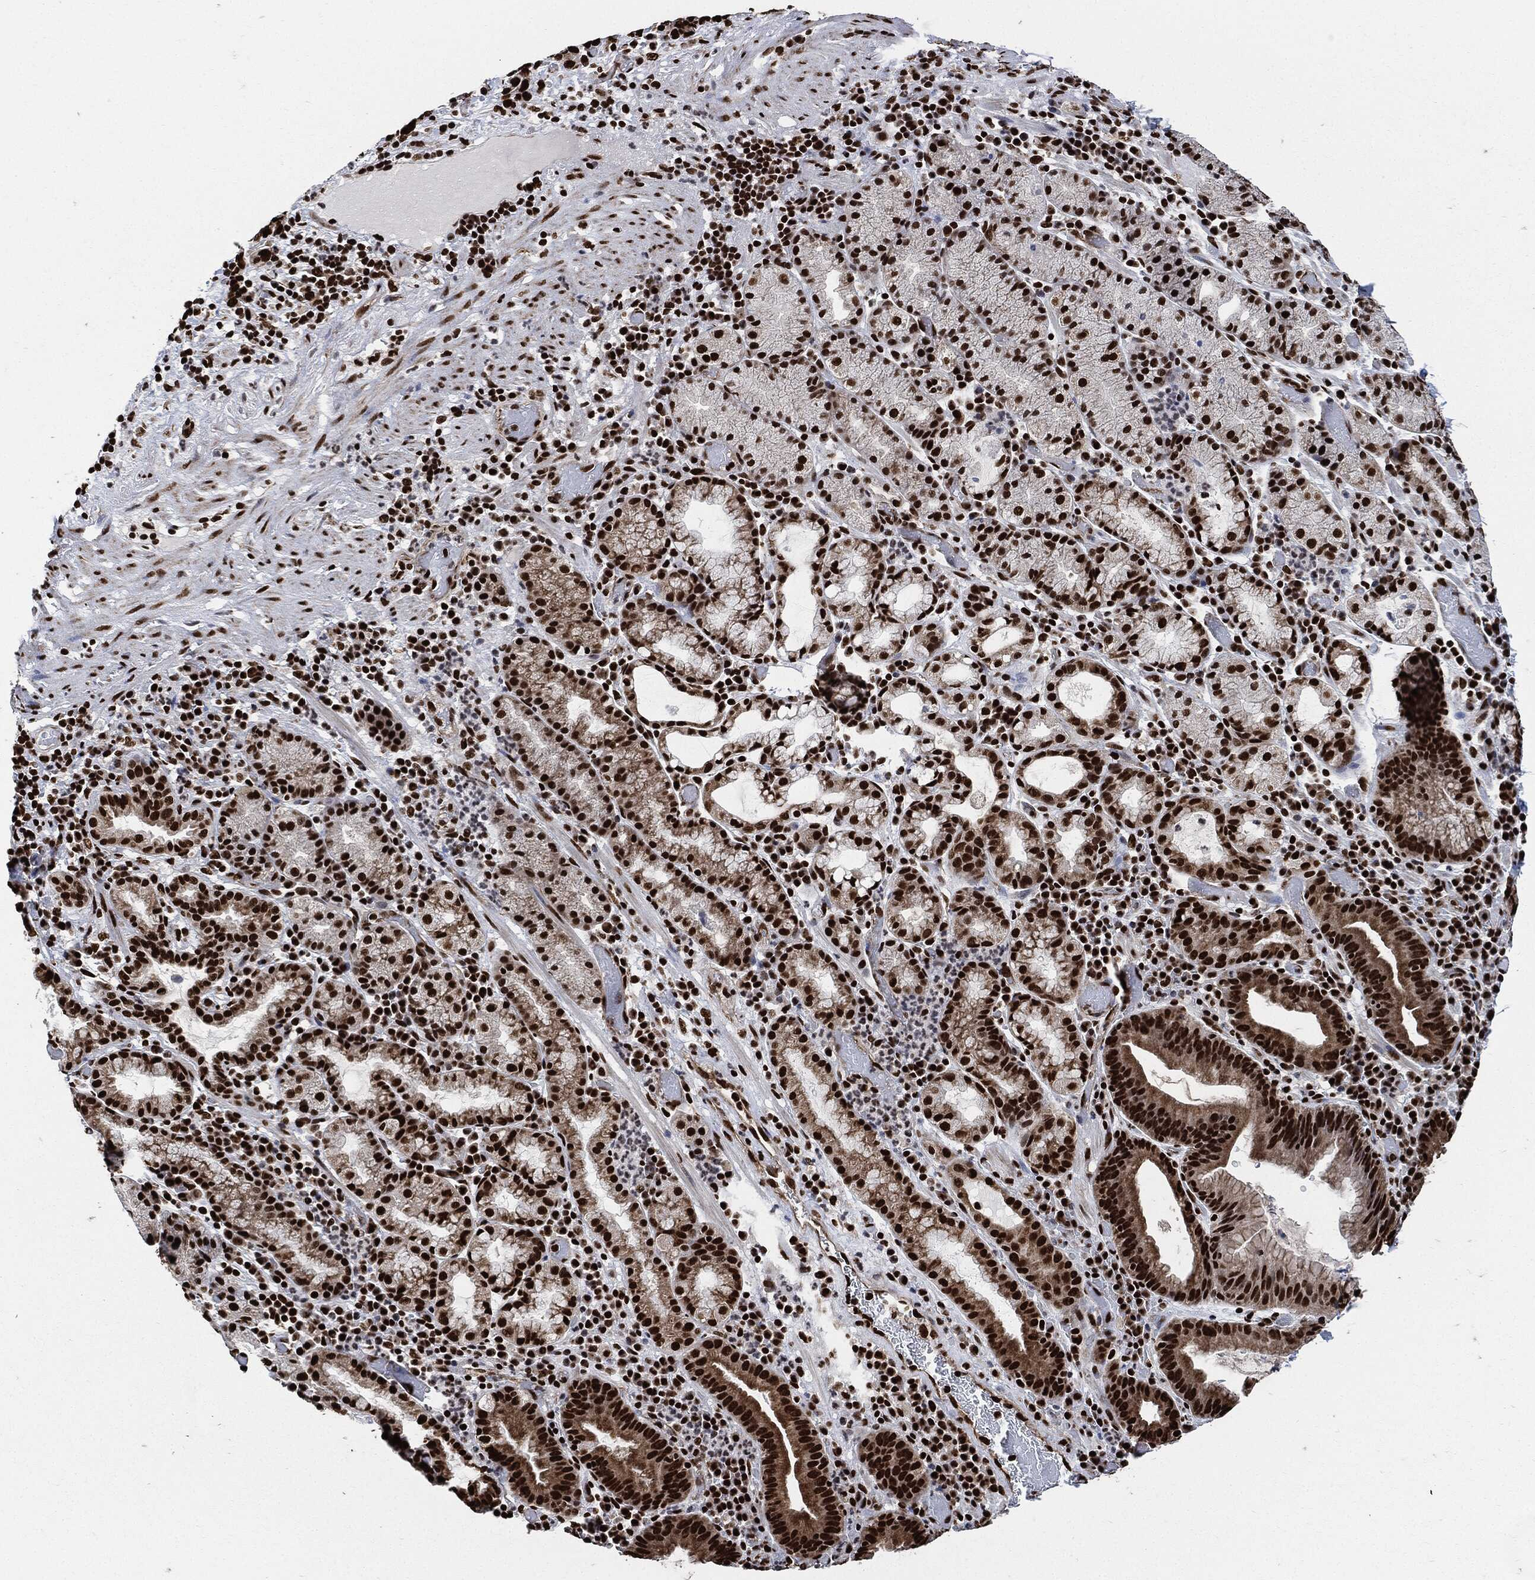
{"staining": {"intensity": "strong", "quantity": ">75%", "location": "nuclear"}, "tissue": "stomach cancer", "cell_type": "Tumor cells", "image_type": "cancer", "snomed": [{"axis": "morphology", "description": "Adenocarcinoma, NOS"}, {"axis": "topography", "description": "Stomach"}], "caption": "DAB immunohistochemical staining of human adenocarcinoma (stomach) demonstrates strong nuclear protein expression in approximately >75% of tumor cells.", "gene": "RECQL", "patient": {"sex": "male", "age": 79}}